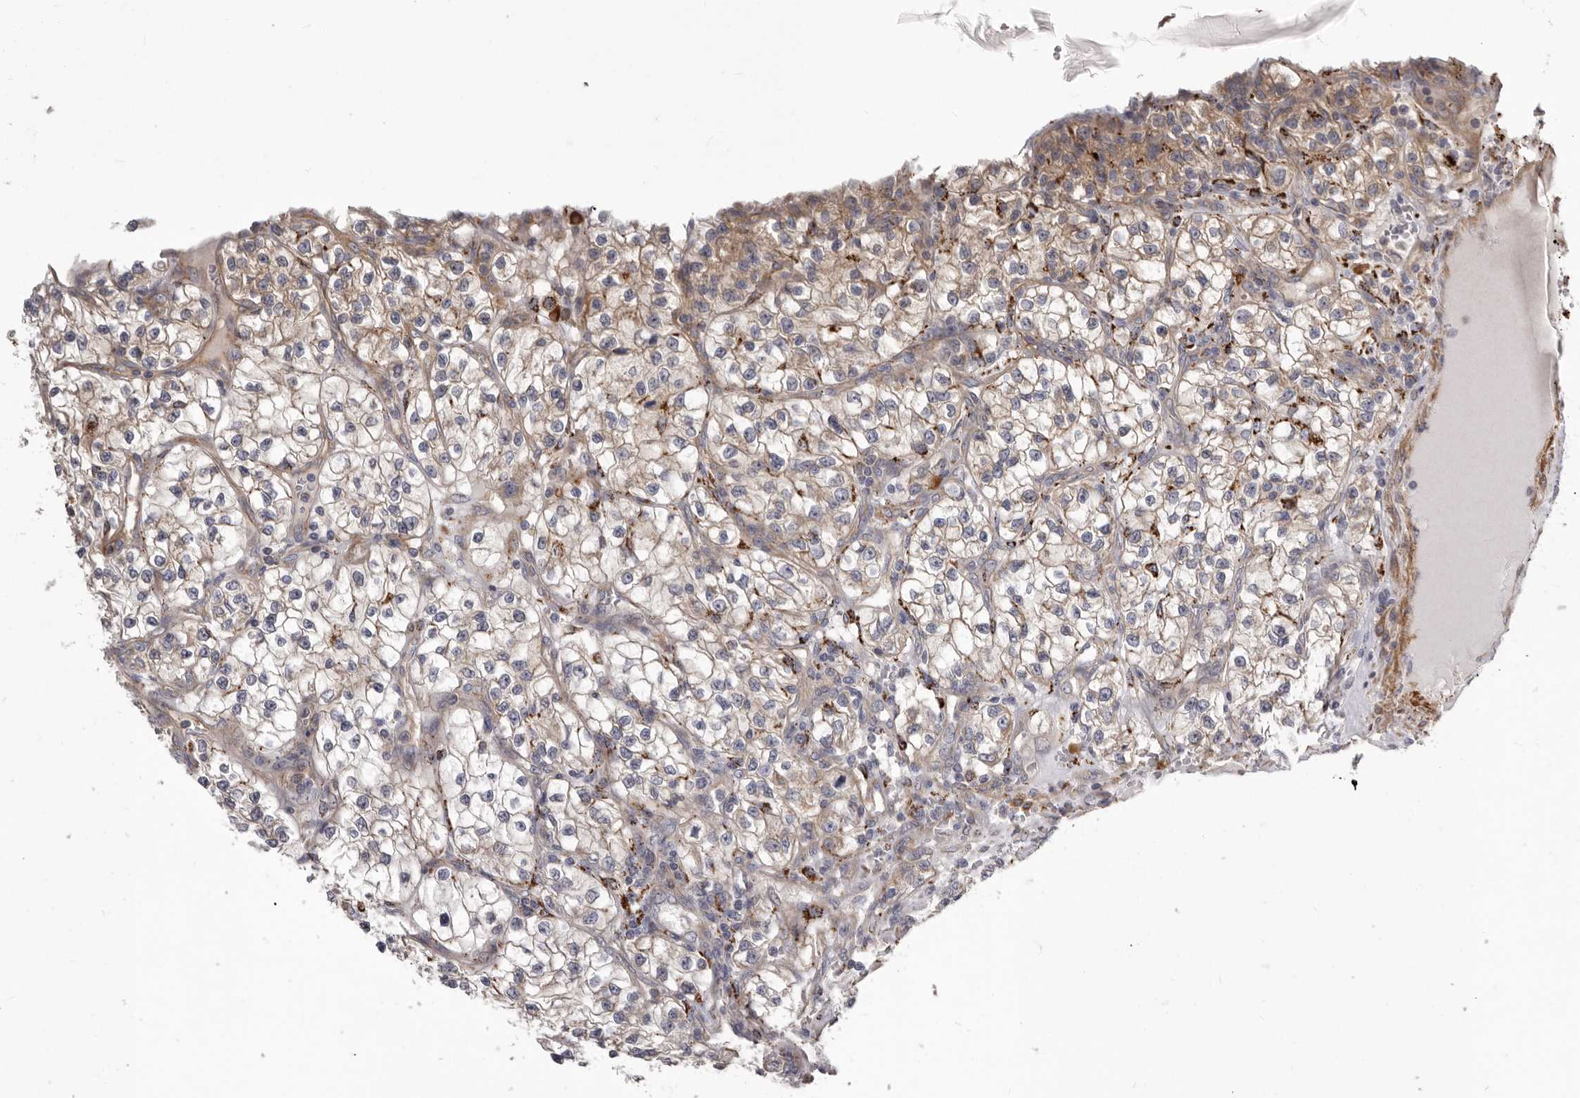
{"staining": {"intensity": "weak", "quantity": "25%-75%", "location": "cytoplasmic/membranous"}, "tissue": "renal cancer", "cell_type": "Tumor cells", "image_type": "cancer", "snomed": [{"axis": "morphology", "description": "Adenocarcinoma, NOS"}, {"axis": "topography", "description": "Kidney"}], "caption": "DAB (3,3'-diaminobenzidine) immunohistochemical staining of human renal adenocarcinoma demonstrates weak cytoplasmic/membranous protein staining in approximately 25%-75% of tumor cells.", "gene": "ENAH", "patient": {"sex": "female", "age": 57}}